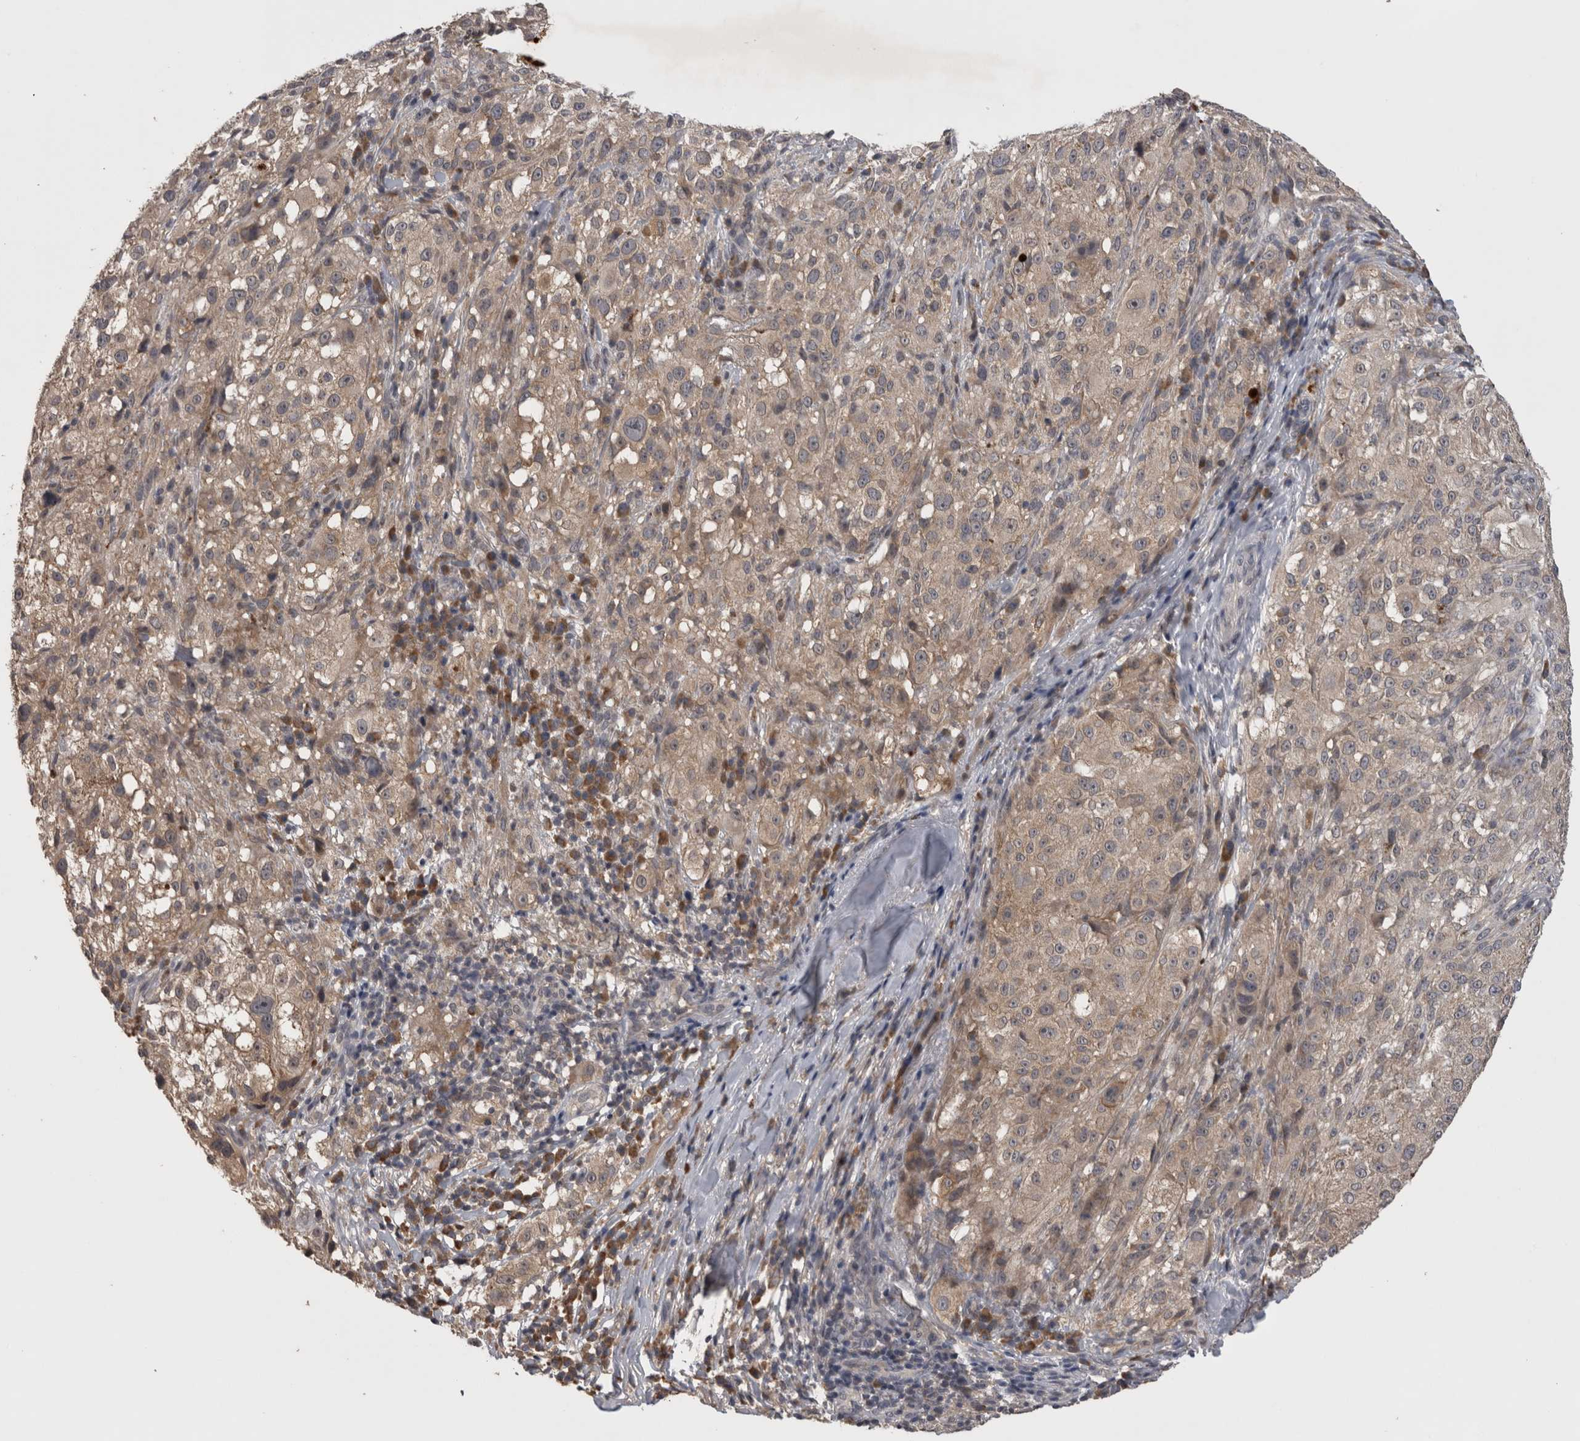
{"staining": {"intensity": "weak", "quantity": "25%-75%", "location": "cytoplasmic/membranous"}, "tissue": "melanoma", "cell_type": "Tumor cells", "image_type": "cancer", "snomed": [{"axis": "morphology", "description": "Necrosis, NOS"}, {"axis": "morphology", "description": "Malignant melanoma, NOS"}, {"axis": "topography", "description": "Skin"}], "caption": "Protein expression analysis of melanoma exhibits weak cytoplasmic/membranous positivity in approximately 25%-75% of tumor cells.", "gene": "ZNF114", "patient": {"sex": "female", "age": 87}}